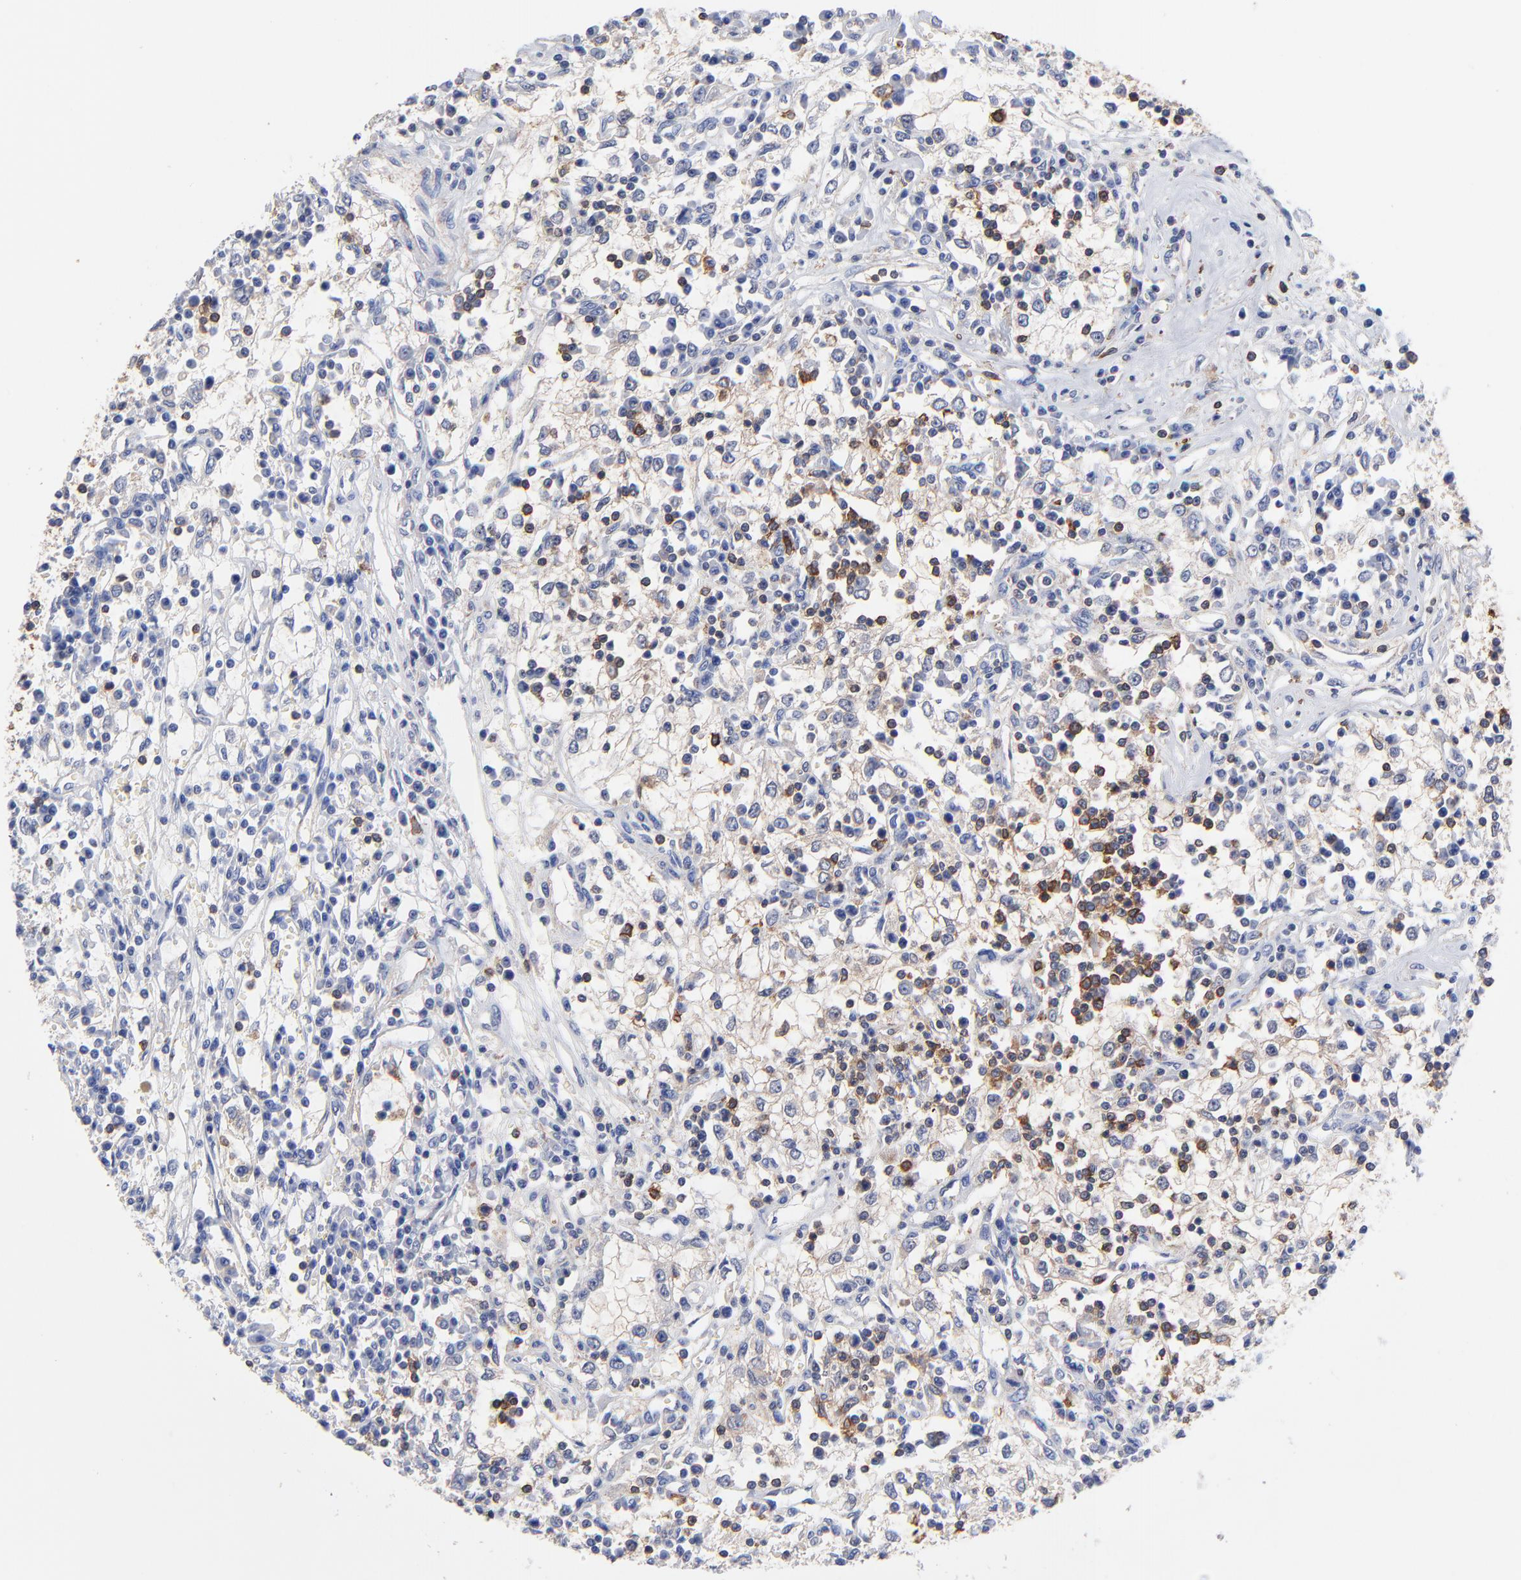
{"staining": {"intensity": "weak", "quantity": "25%-75%", "location": "cytoplasmic/membranous"}, "tissue": "renal cancer", "cell_type": "Tumor cells", "image_type": "cancer", "snomed": [{"axis": "morphology", "description": "Adenocarcinoma, NOS"}, {"axis": "topography", "description": "Kidney"}], "caption": "Human adenocarcinoma (renal) stained with a protein marker shows weak staining in tumor cells.", "gene": "ASL", "patient": {"sex": "male", "age": 82}}